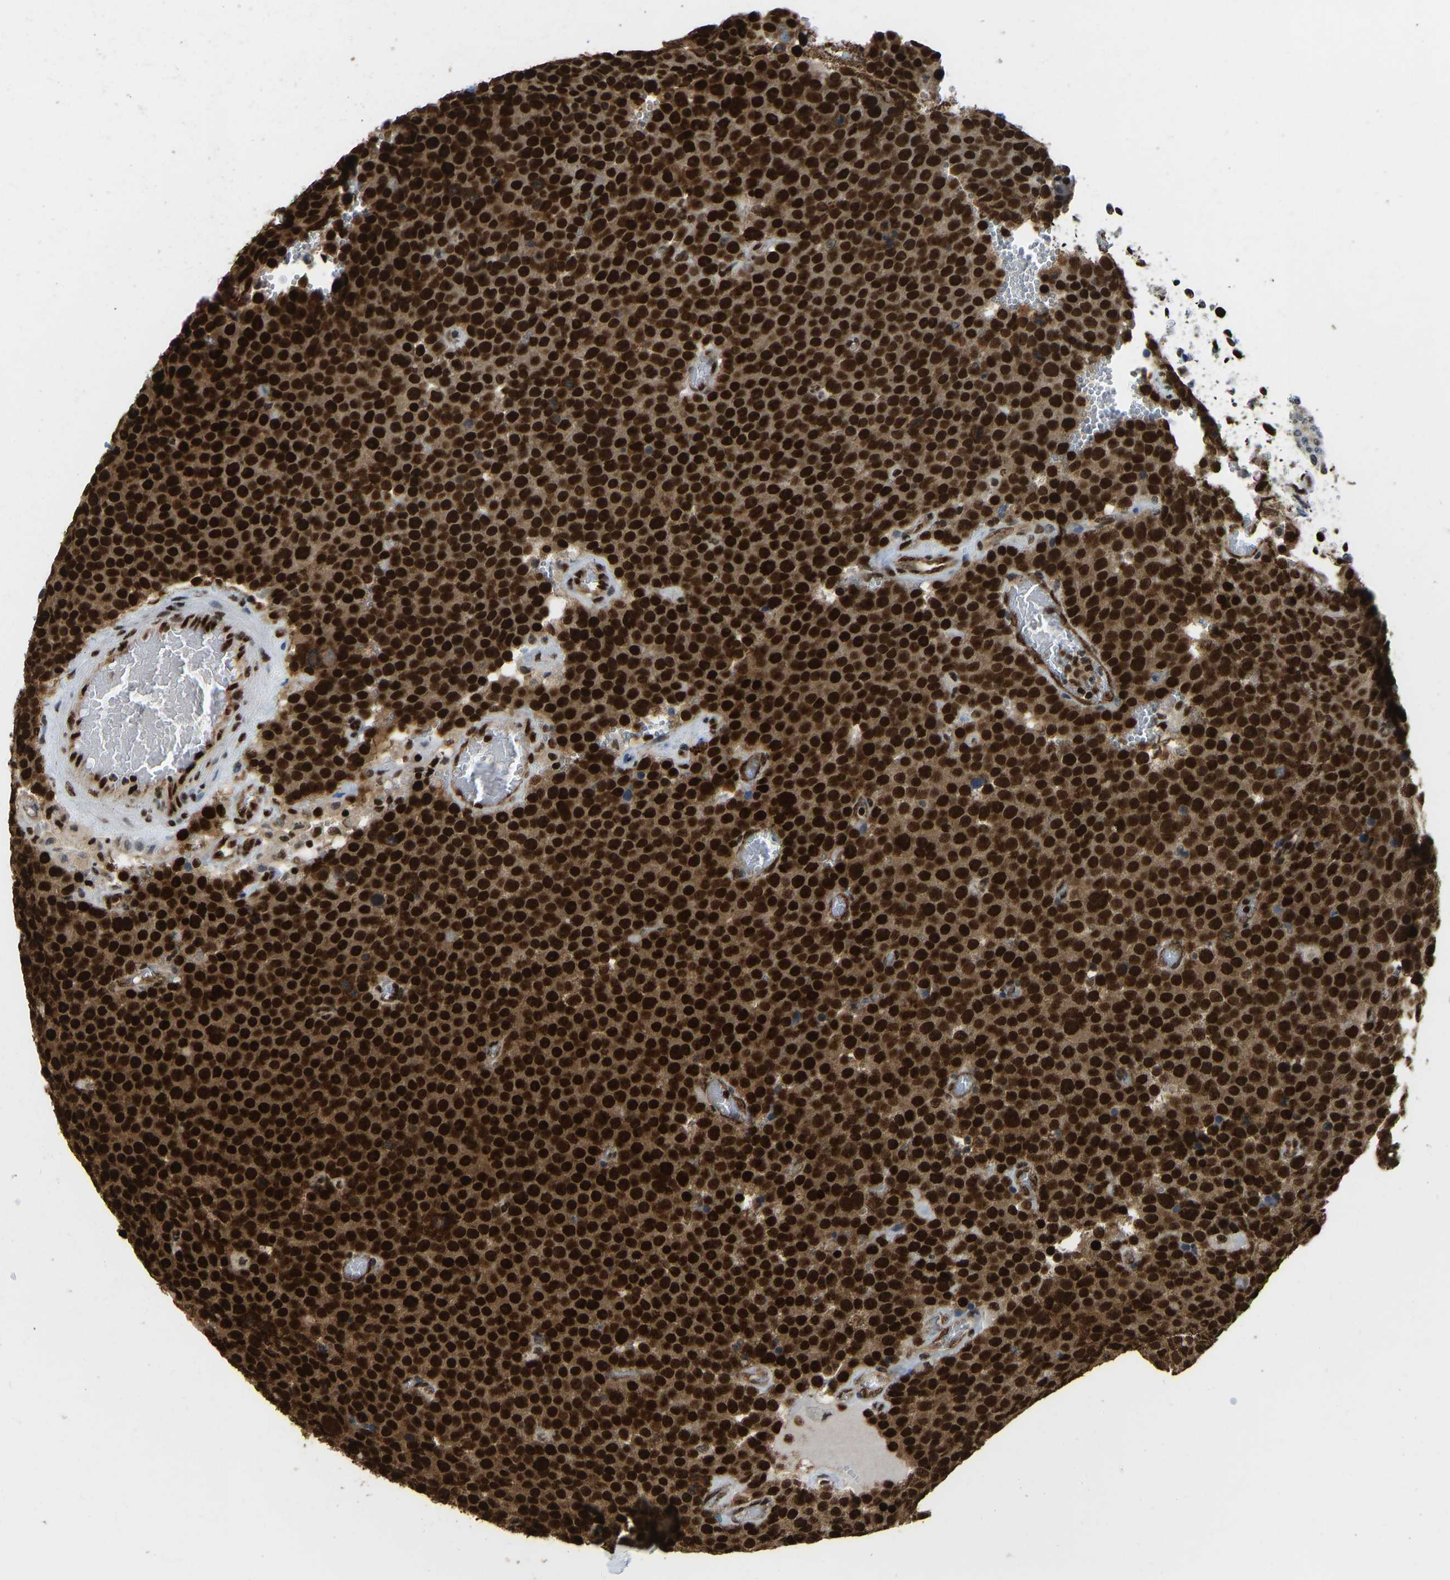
{"staining": {"intensity": "strong", "quantity": ">75%", "location": "cytoplasmic/membranous,nuclear"}, "tissue": "testis cancer", "cell_type": "Tumor cells", "image_type": "cancer", "snomed": [{"axis": "morphology", "description": "Normal tissue, NOS"}, {"axis": "morphology", "description": "Seminoma, NOS"}, {"axis": "topography", "description": "Testis"}], "caption": "About >75% of tumor cells in human testis seminoma exhibit strong cytoplasmic/membranous and nuclear protein staining as visualized by brown immunohistochemical staining.", "gene": "ZSCAN20", "patient": {"sex": "male", "age": 71}}